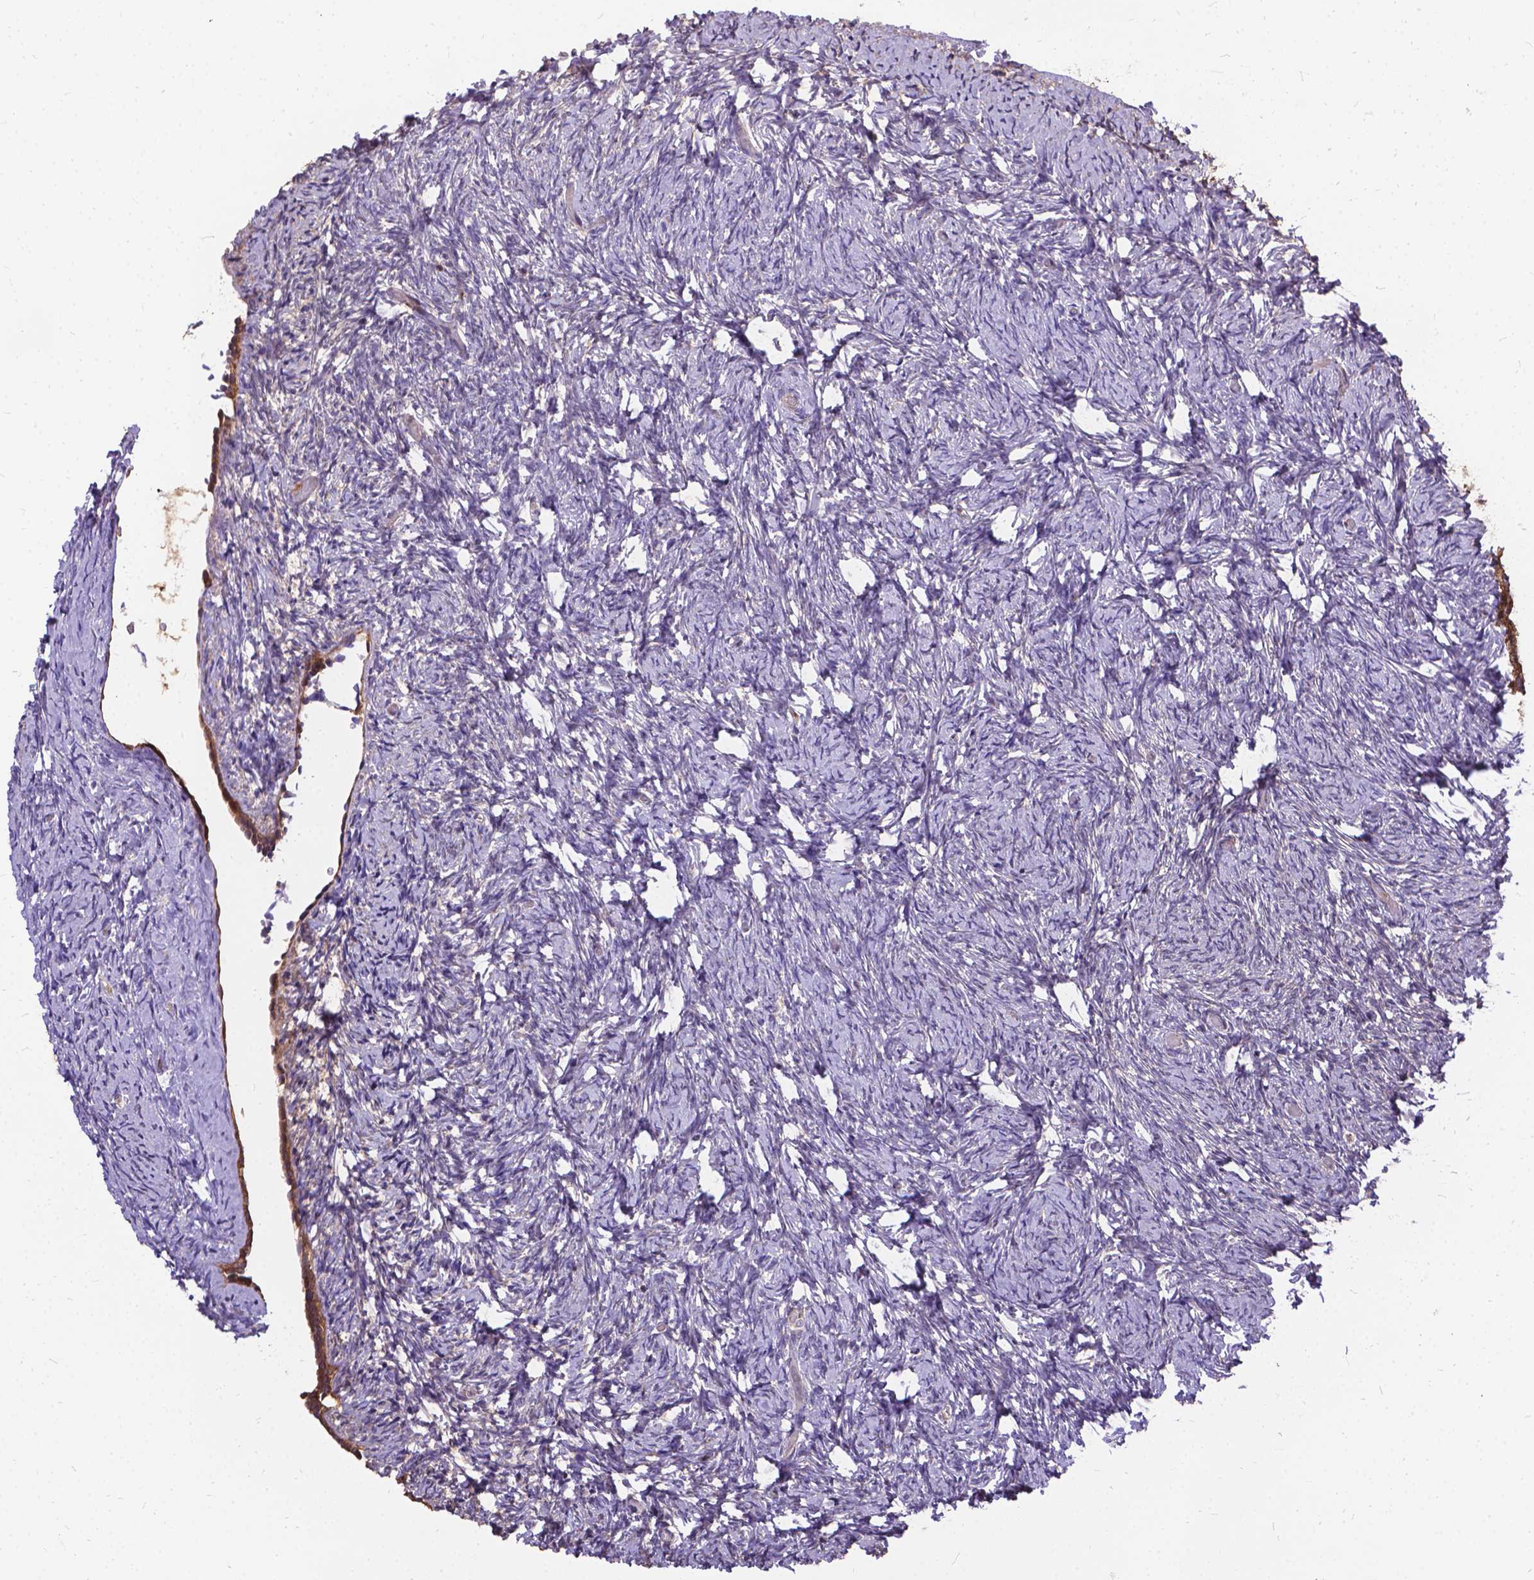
{"staining": {"intensity": "weak", "quantity": "25%-75%", "location": "none"}, "tissue": "ovary", "cell_type": "Ovarian stroma cells", "image_type": "normal", "snomed": [{"axis": "morphology", "description": "Normal tissue, NOS"}, {"axis": "topography", "description": "Ovary"}], "caption": "Immunohistochemical staining of normal ovary exhibits 25%-75% levels of weak None protein staining in about 25%-75% of ovarian stroma cells.", "gene": "DENND6A", "patient": {"sex": "female", "age": 39}}